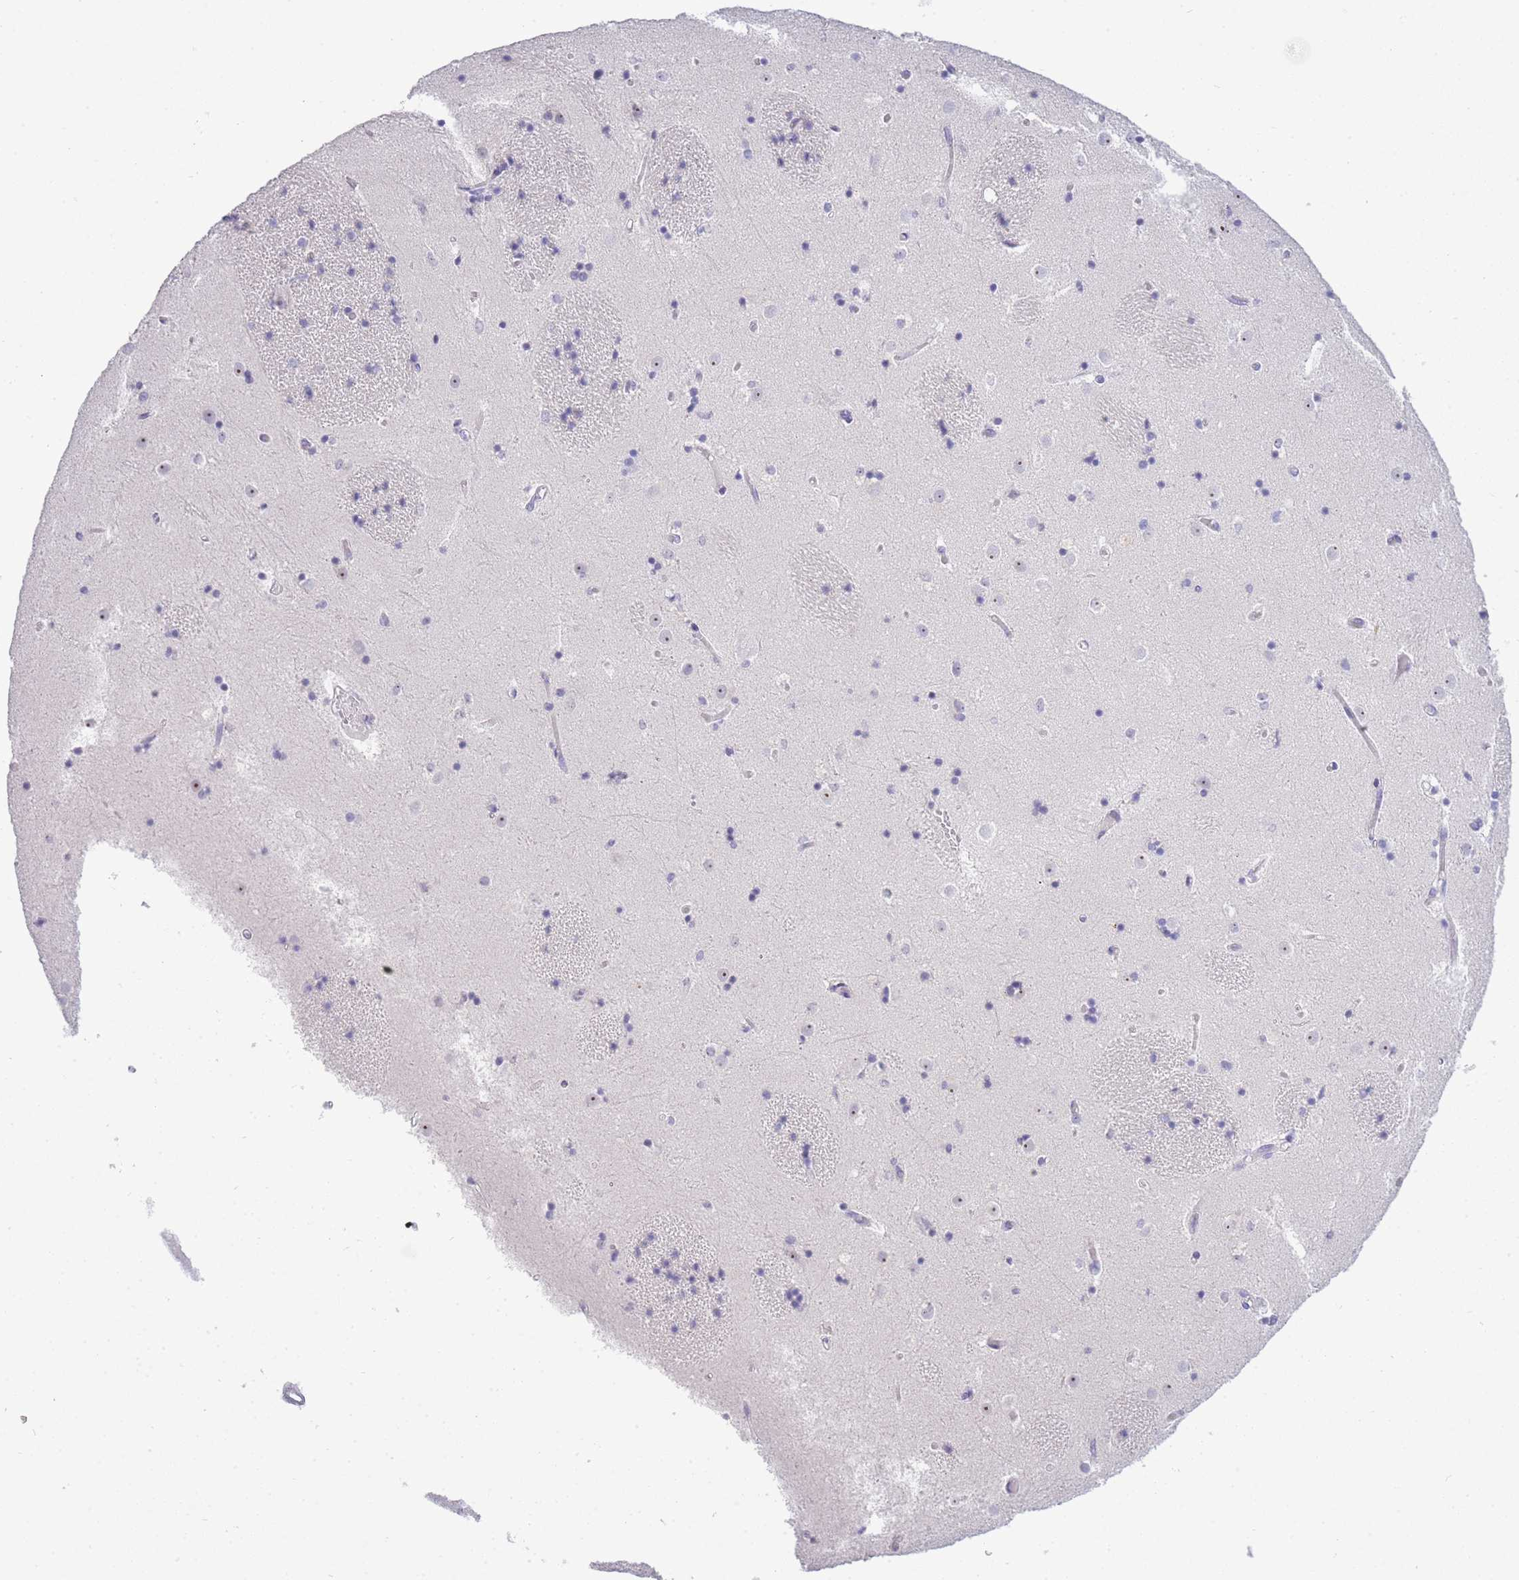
{"staining": {"intensity": "negative", "quantity": "none", "location": "none"}, "tissue": "caudate", "cell_type": "Glial cells", "image_type": "normal", "snomed": [{"axis": "morphology", "description": "Normal tissue, NOS"}, {"axis": "topography", "description": "Lateral ventricle wall"}], "caption": "This is an immunohistochemistry image of benign human caudate. There is no expression in glial cells.", "gene": "RHO", "patient": {"sex": "female", "age": 52}}